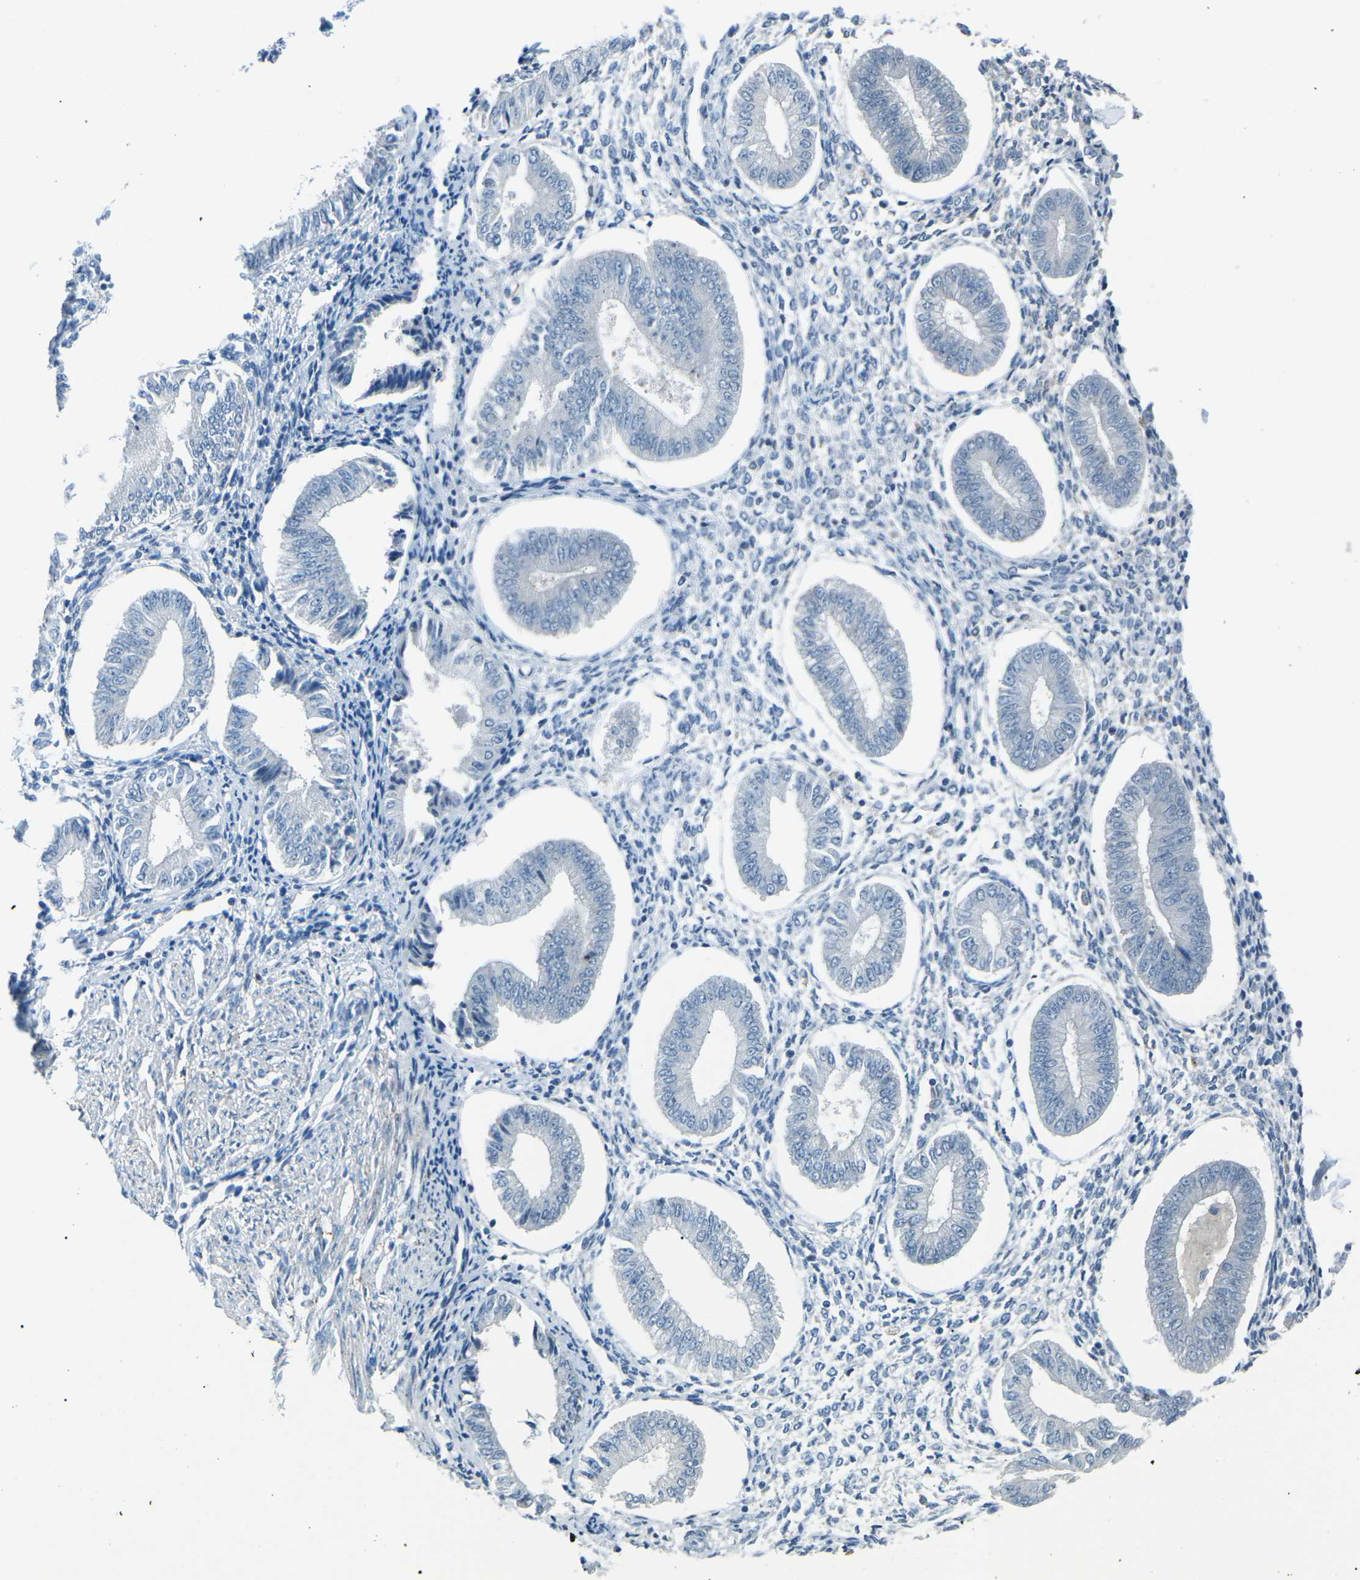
{"staining": {"intensity": "negative", "quantity": "none", "location": "none"}, "tissue": "endometrium", "cell_type": "Cells in endometrial stroma", "image_type": "normal", "snomed": [{"axis": "morphology", "description": "Normal tissue, NOS"}, {"axis": "topography", "description": "Endometrium"}], "caption": "This is a photomicrograph of IHC staining of normal endometrium, which shows no staining in cells in endometrial stroma.", "gene": "PRKCA", "patient": {"sex": "female", "age": 50}}